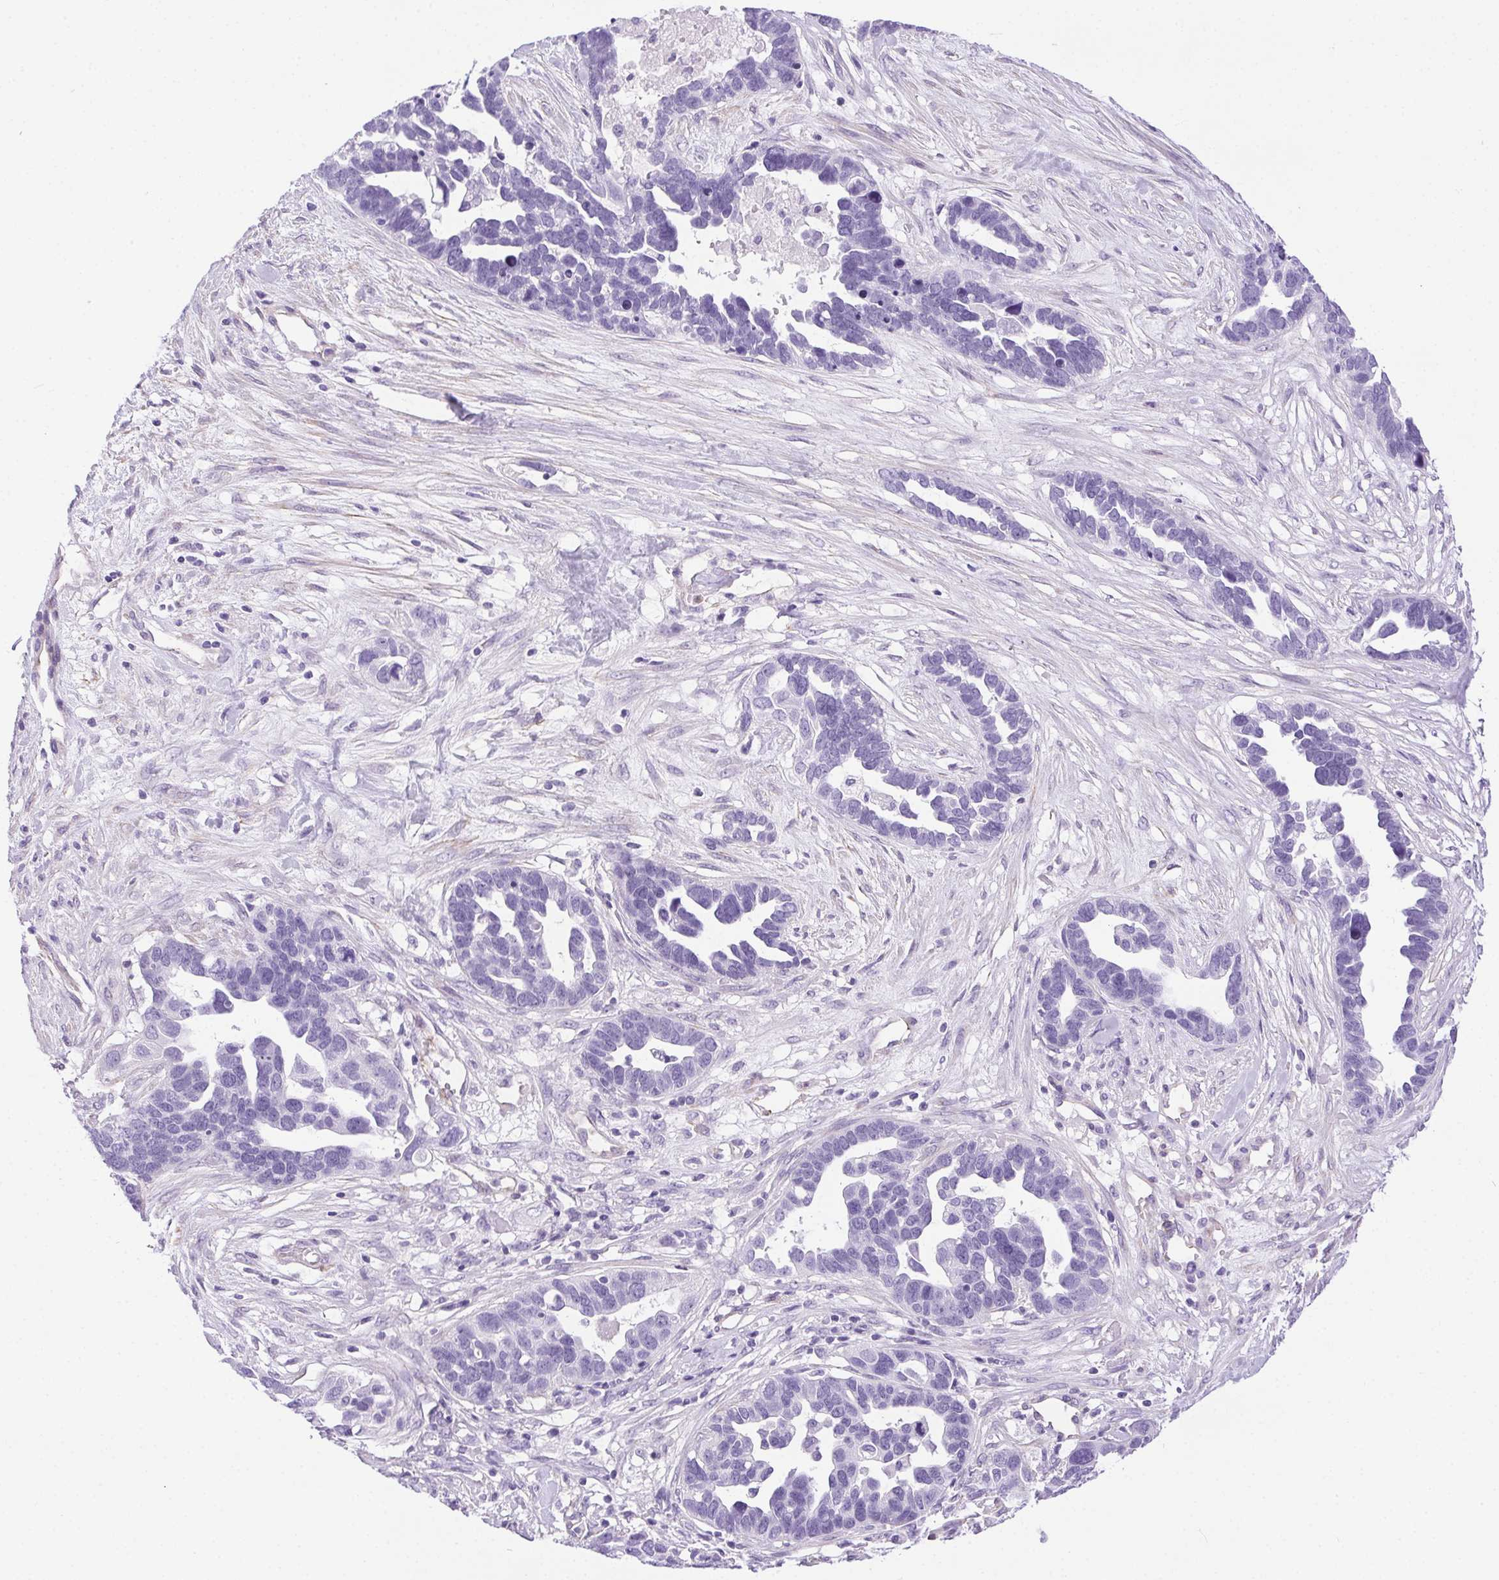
{"staining": {"intensity": "negative", "quantity": "none", "location": "none"}, "tissue": "ovarian cancer", "cell_type": "Tumor cells", "image_type": "cancer", "snomed": [{"axis": "morphology", "description": "Cystadenocarcinoma, serous, NOS"}, {"axis": "topography", "description": "Ovary"}], "caption": "A histopathology image of ovarian cancer stained for a protein exhibits no brown staining in tumor cells.", "gene": "SHCBP1L", "patient": {"sex": "female", "age": 54}}